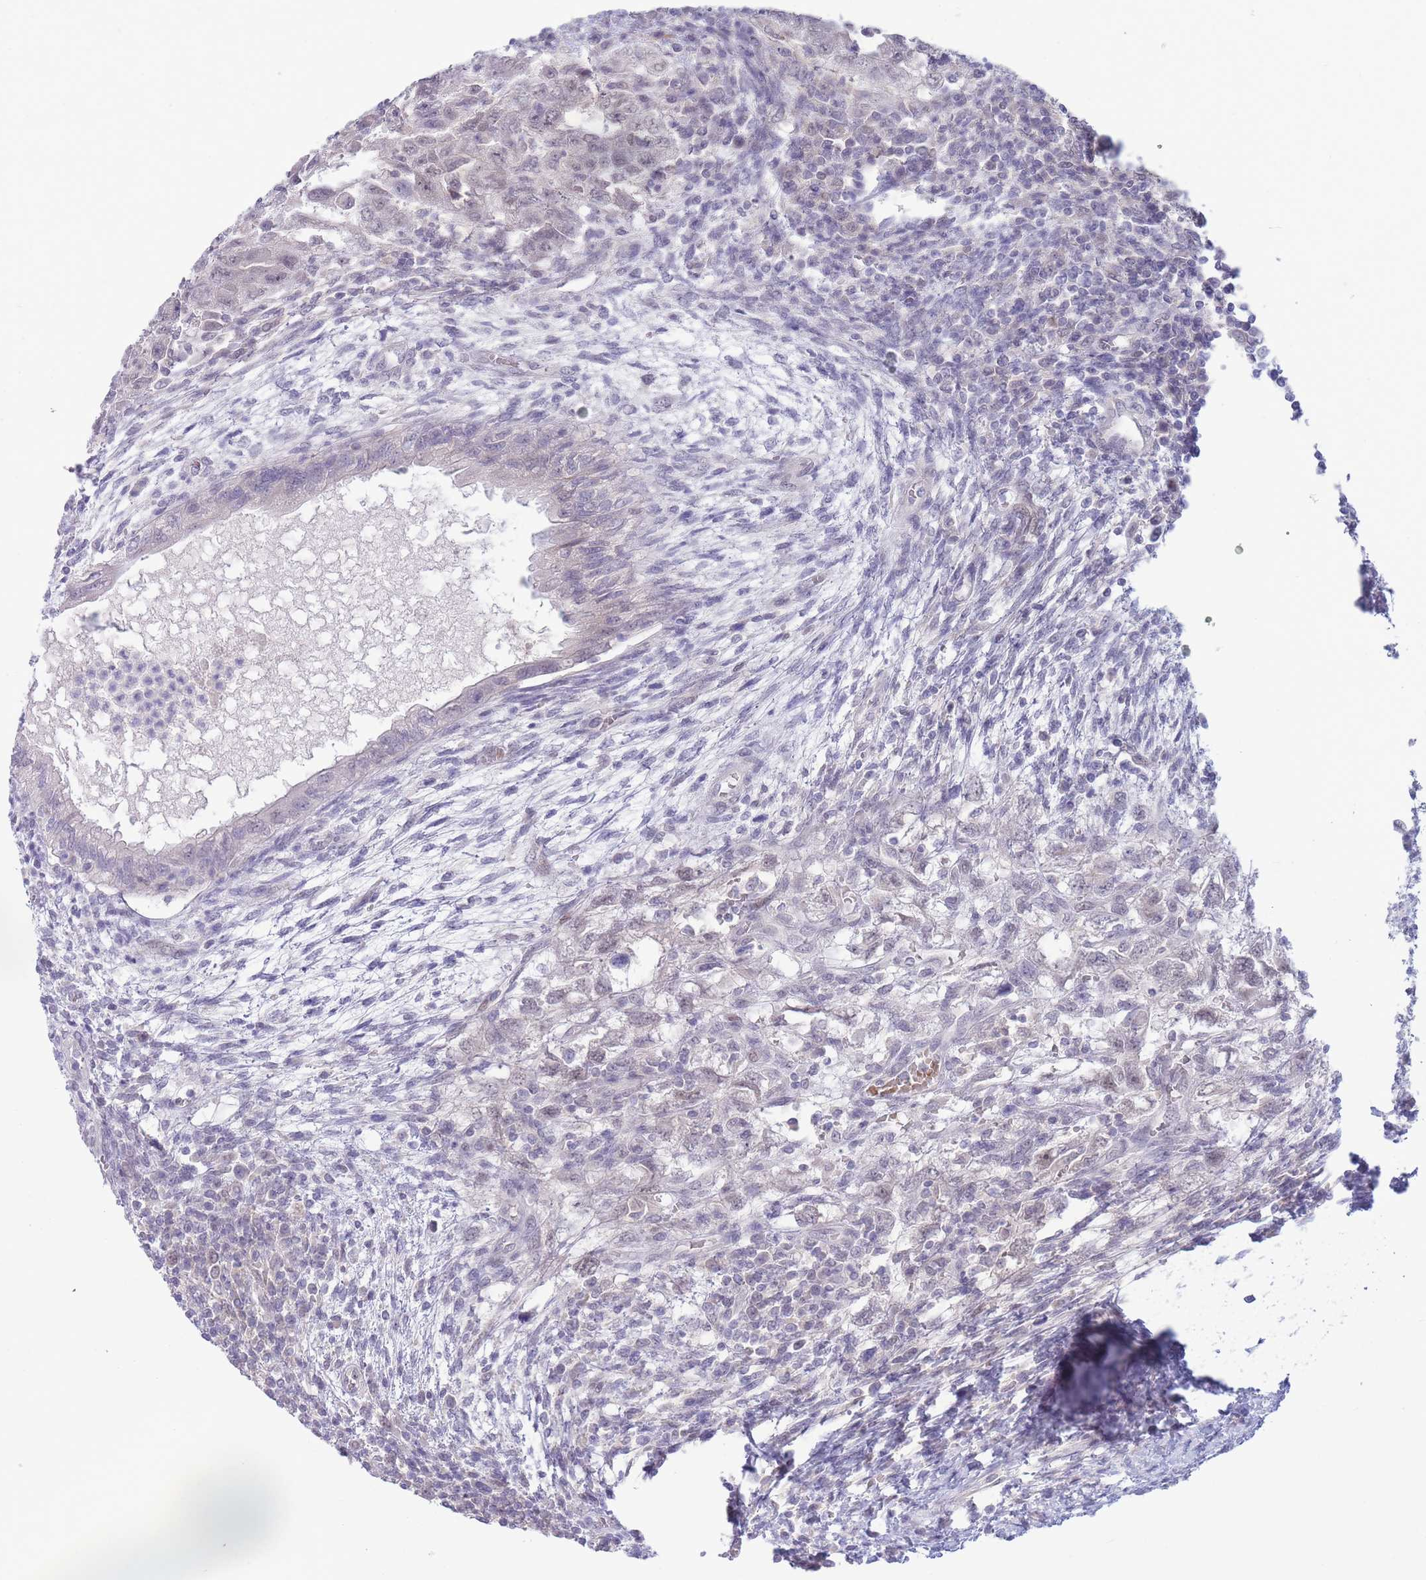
{"staining": {"intensity": "negative", "quantity": "none", "location": "none"}, "tissue": "testis cancer", "cell_type": "Tumor cells", "image_type": "cancer", "snomed": [{"axis": "morphology", "description": "Carcinoma, Embryonal, NOS"}, {"axis": "topography", "description": "Testis"}], "caption": "This image is of testis cancer stained with IHC to label a protein in brown with the nuclei are counter-stained blue. There is no staining in tumor cells.", "gene": "FBXO46", "patient": {"sex": "male", "age": 26}}